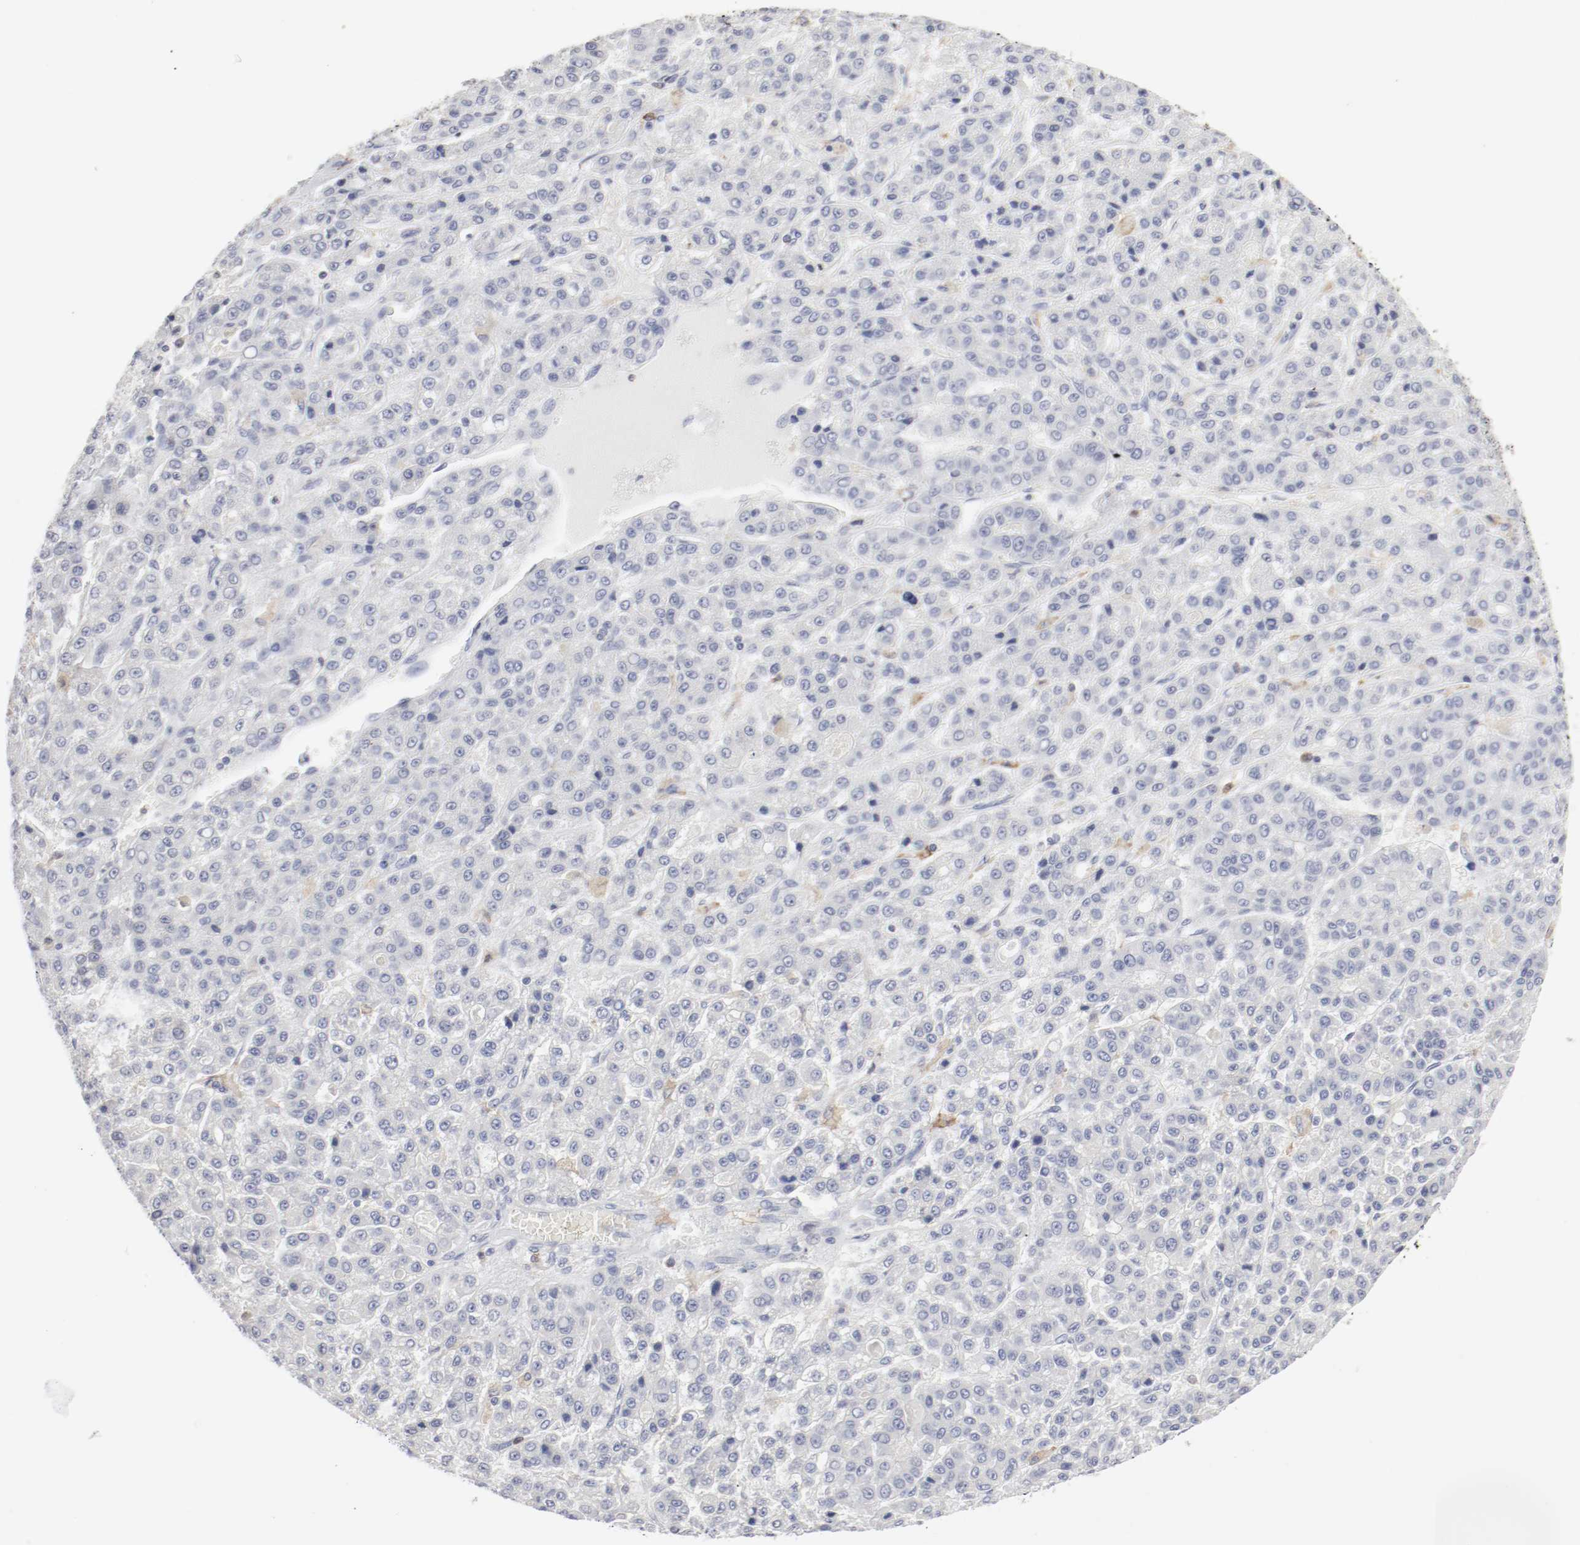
{"staining": {"intensity": "negative", "quantity": "none", "location": "none"}, "tissue": "liver cancer", "cell_type": "Tumor cells", "image_type": "cancer", "snomed": [{"axis": "morphology", "description": "Carcinoma, Hepatocellular, NOS"}, {"axis": "topography", "description": "Liver"}], "caption": "A photomicrograph of hepatocellular carcinoma (liver) stained for a protein displays no brown staining in tumor cells.", "gene": "ITGAX", "patient": {"sex": "male", "age": 70}}